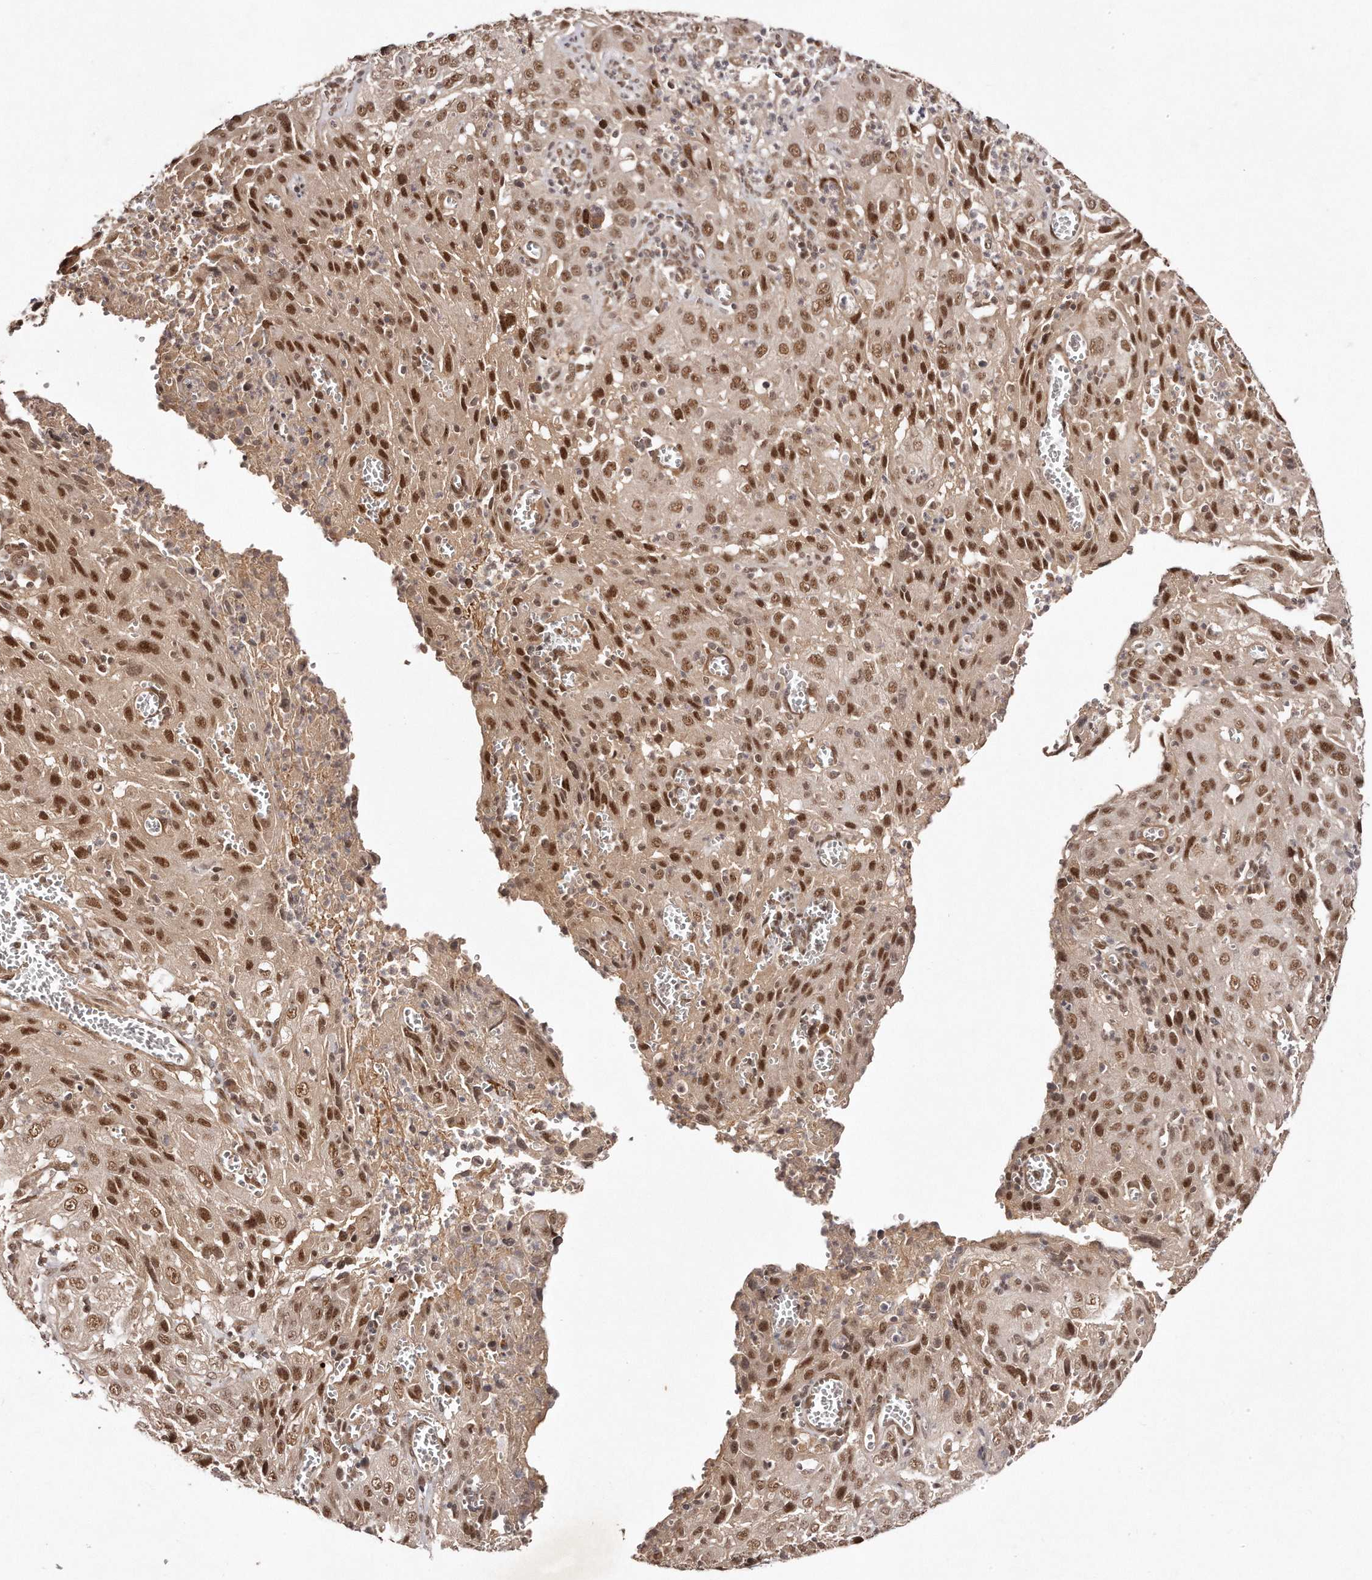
{"staining": {"intensity": "strong", "quantity": ">75%", "location": "nuclear"}, "tissue": "cervical cancer", "cell_type": "Tumor cells", "image_type": "cancer", "snomed": [{"axis": "morphology", "description": "Squamous cell carcinoma, NOS"}, {"axis": "topography", "description": "Cervix"}], "caption": "Cervical cancer stained with a brown dye shows strong nuclear positive staining in about >75% of tumor cells.", "gene": "SOX4", "patient": {"sex": "female", "age": 32}}